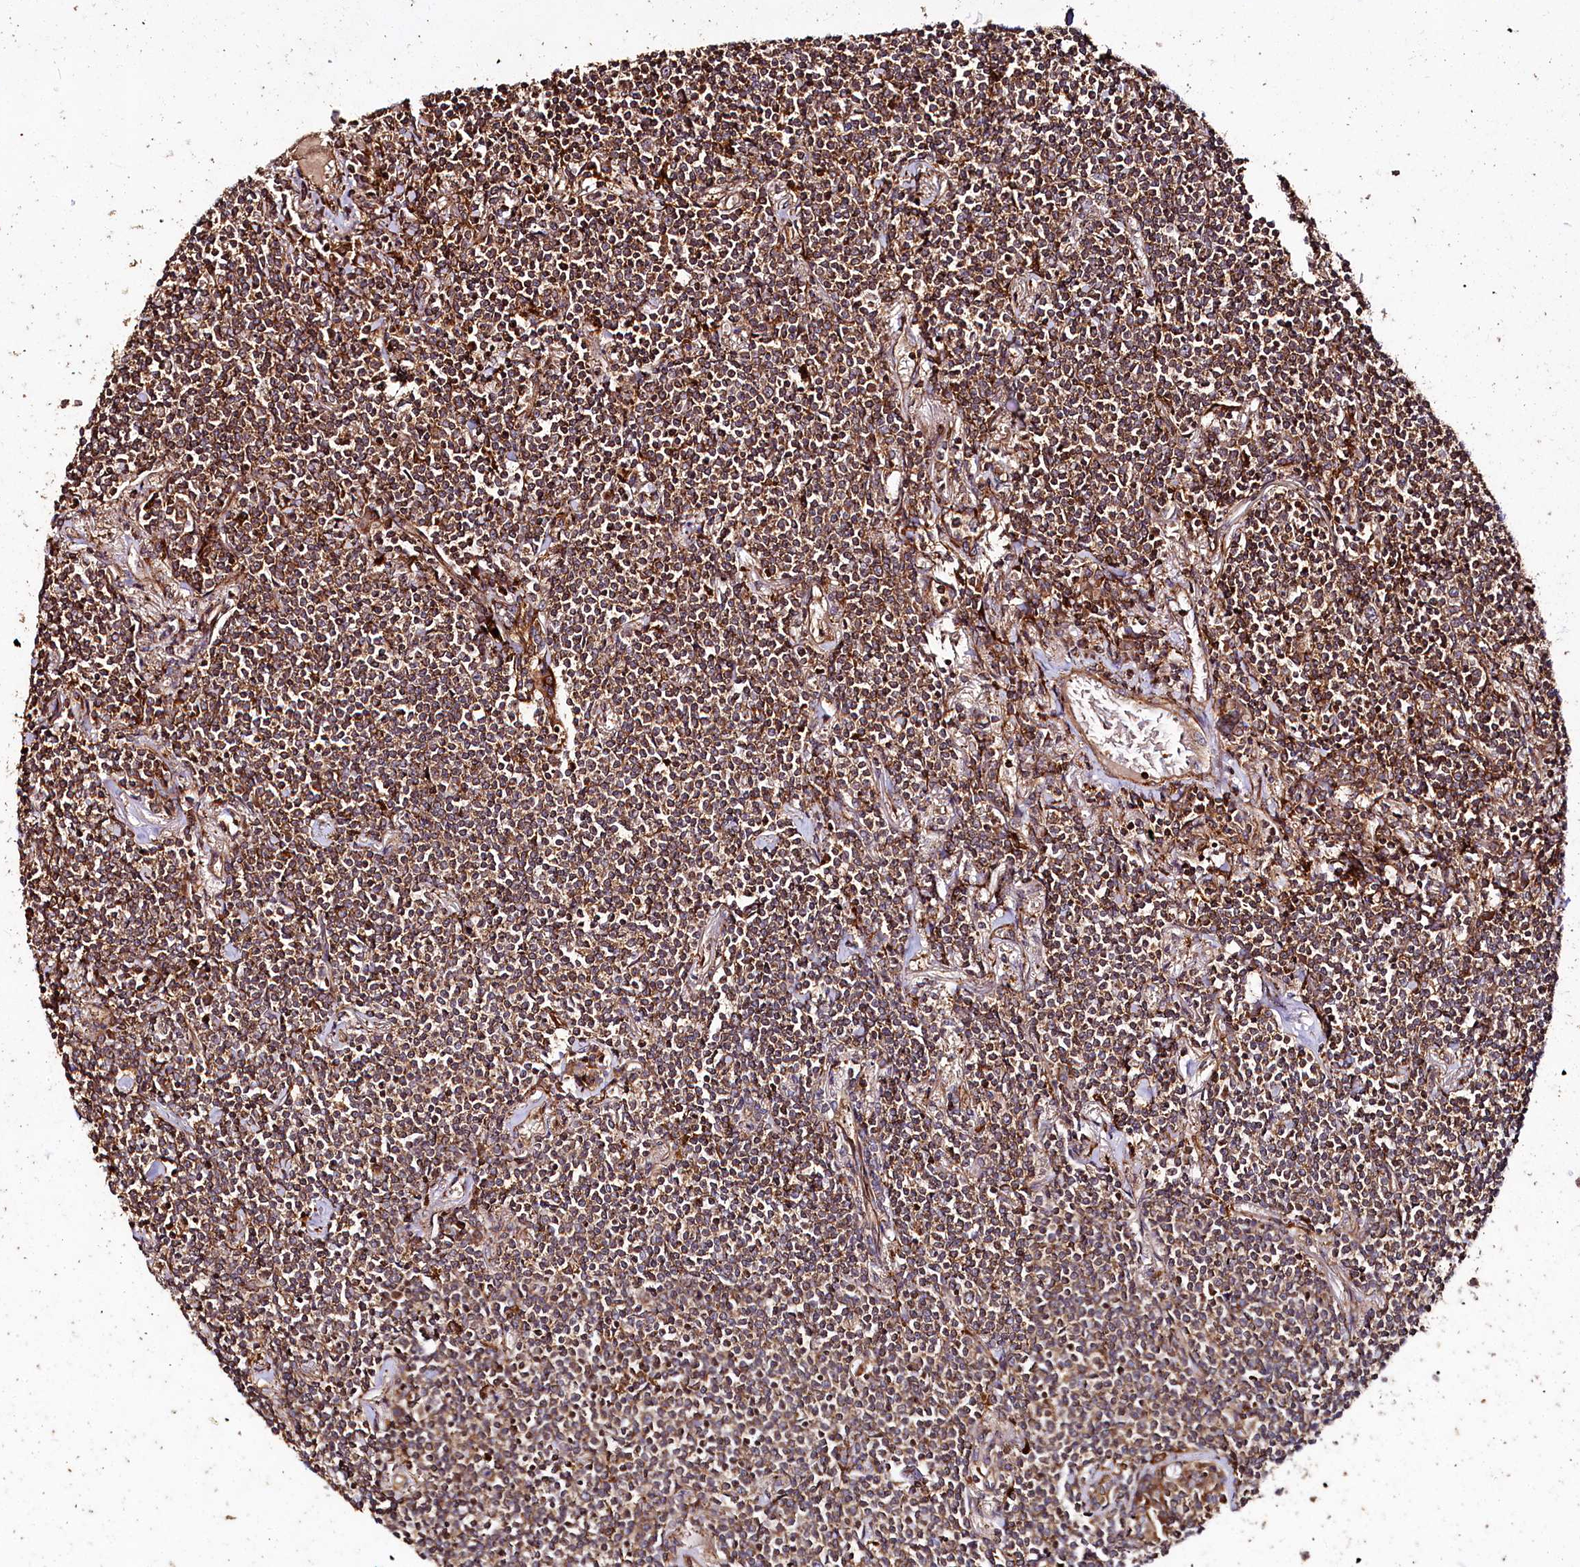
{"staining": {"intensity": "moderate", "quantity": ">75%", "location": "cytoplasmic/membranous"}, "tissue": "lymphoma", "cell_type": "Tumor cells", "image_type": "cancer", "snomed": [{"axis": "morphology", "description": "Malignant lymphoma, non-Hodgkin's type, Low grade"}, {"axis": "topography", "description": "Lung"}], "caption": "Immunohistochemical staining of malignant lymphoma, non-Hodgkin's type (low-grade) exhibits moderate cytoplasmic/membranous protein positivity in about >75% of tumor cells.", "gene": "WDR73", "patient": {"sex": "female", "age": 71}}